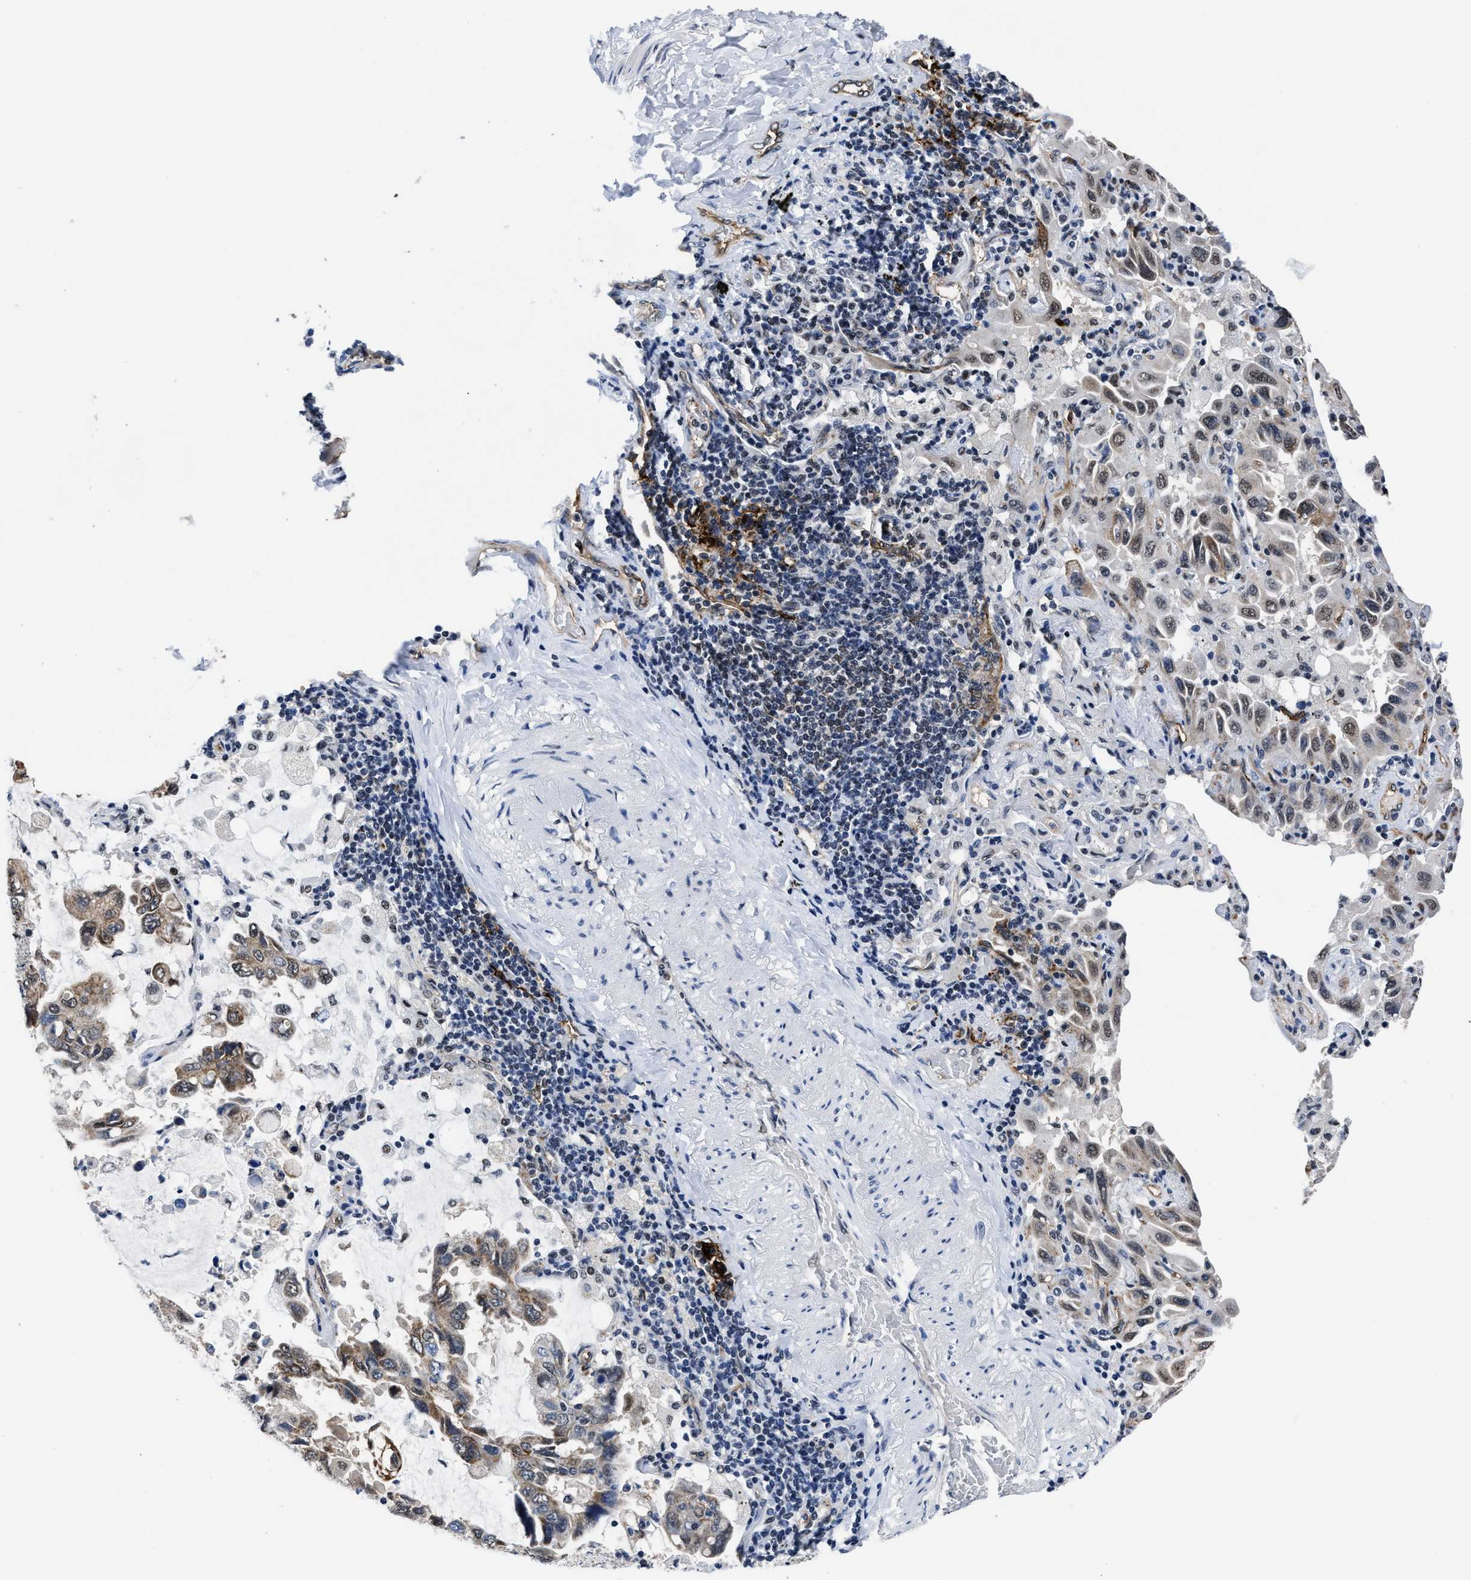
{"staining": {"intensity": "weak", "quantity": "25%-75%", "location": "cytoplasmic/membranous"}, "tissue": "lung cancer", "cell_type": "Tumor cells", "image_type": "cancer", "snomed": [{"axis": "morphology", "description": "Adenocarcinoma, NOS"}, {"axis": "topography", "description": "Lung"}], "caption": "DAB (3,3'-diaminobenzidine) immunohistochemical staining of lung adenocarcinoma demonstrates weak cytoplasmic/membranous protein staining in approximately 25%-75% of tumor cells.", "gene": "MARCKSL1", "patient": {"sex": "male", "age": 64}}